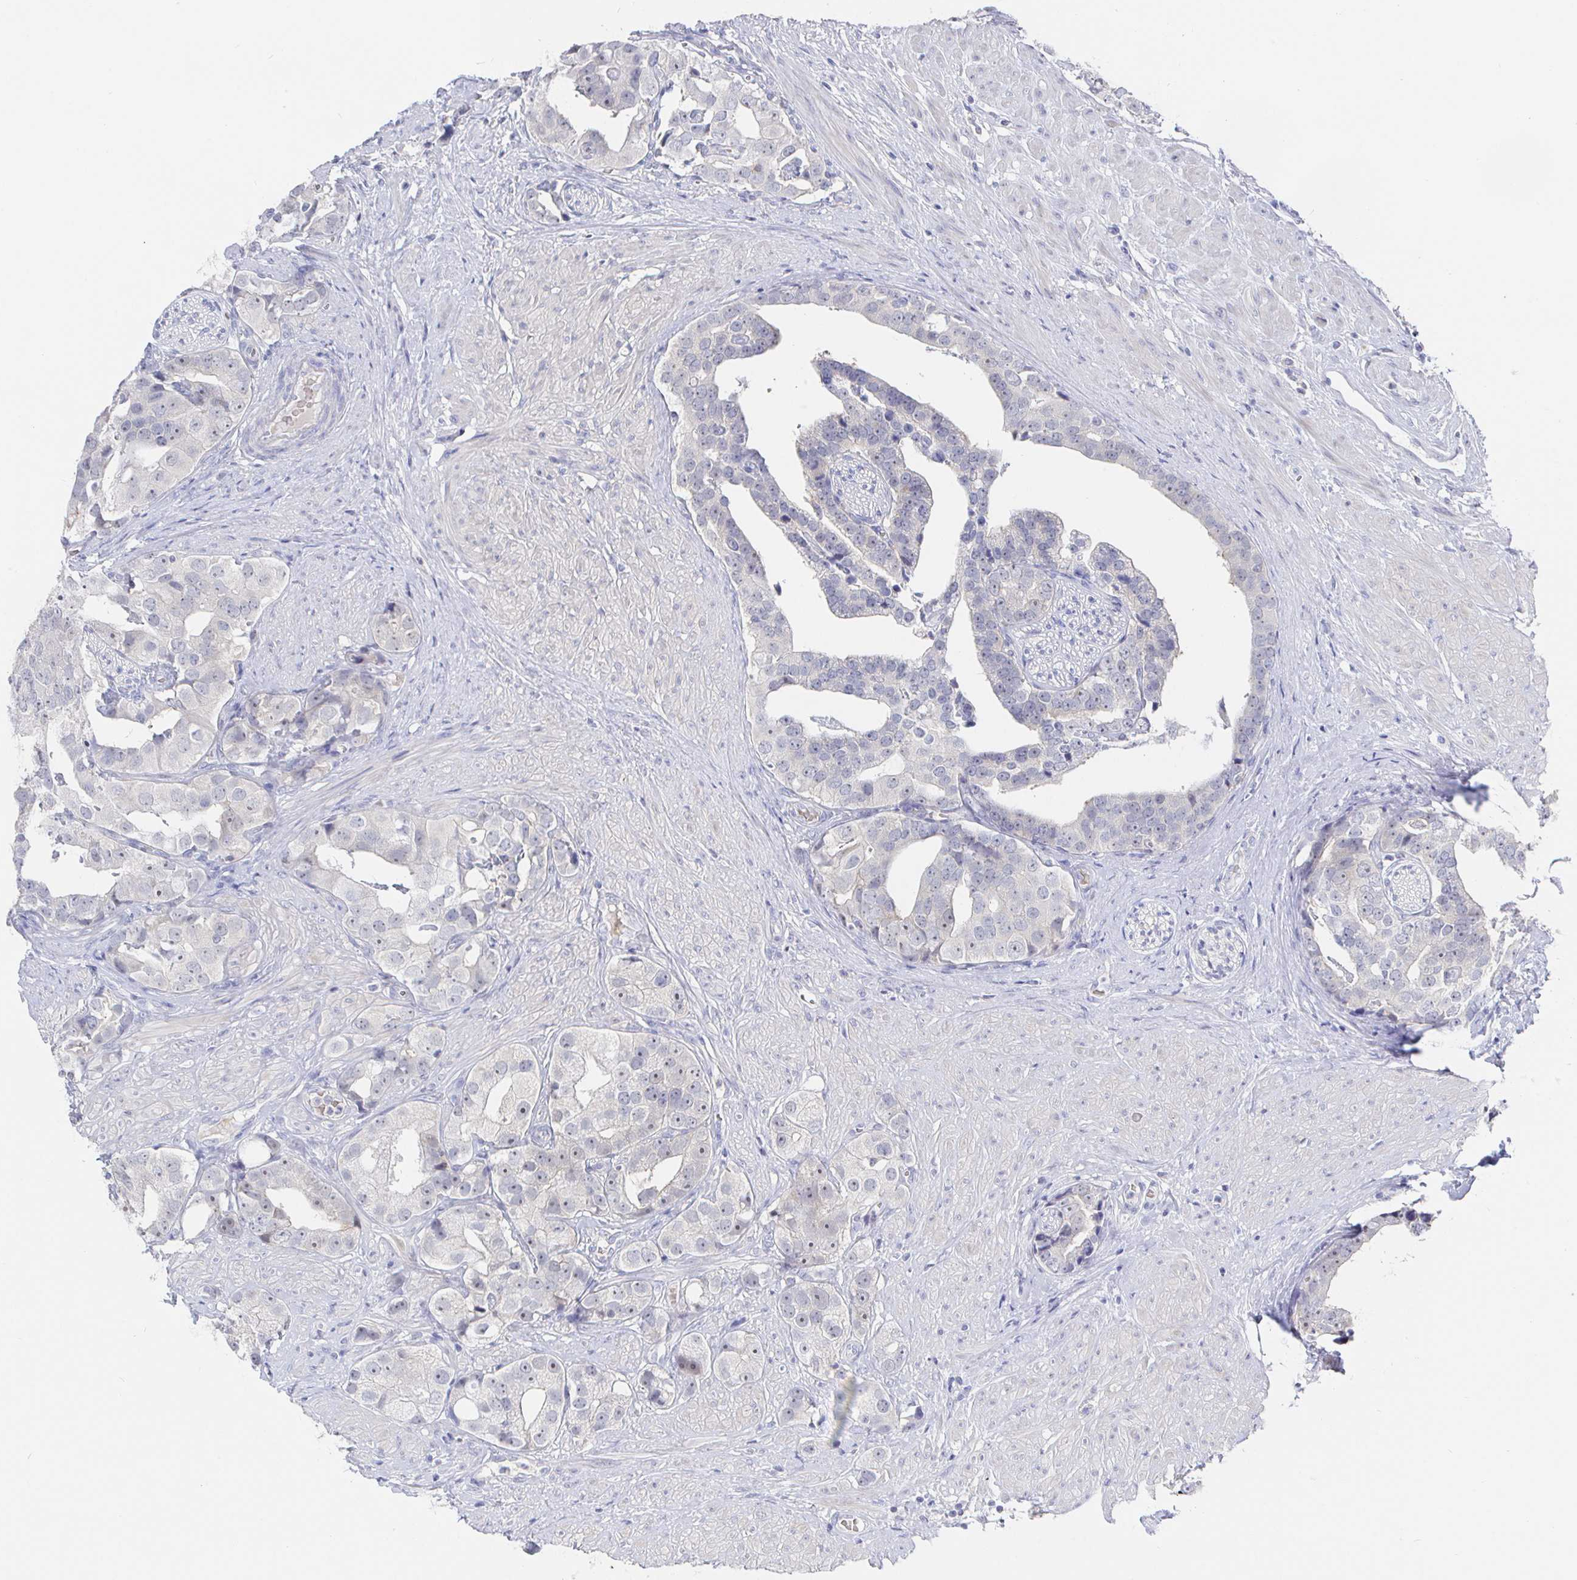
{"staining": {"intensity": "negative", "quantity": "none", "location": "none"}, "tissue": "prostate cancer", "cell_type": "Tumor cells", "image_type": "cancer", "snomed": [{"axis": "morphology", "description": "Adenocarcinoma, High grade"}, {"axis": "topography", "description": "Prostate"}], "caption": "DAB (3,3'-diaminobenzidine) immunohistochemical staining of prostate adenocarcinoma (high-grade) displays no significant staining in tumor cells.", "gene": "LRRC23", "patient": {"sex": "male", "age": 71}}